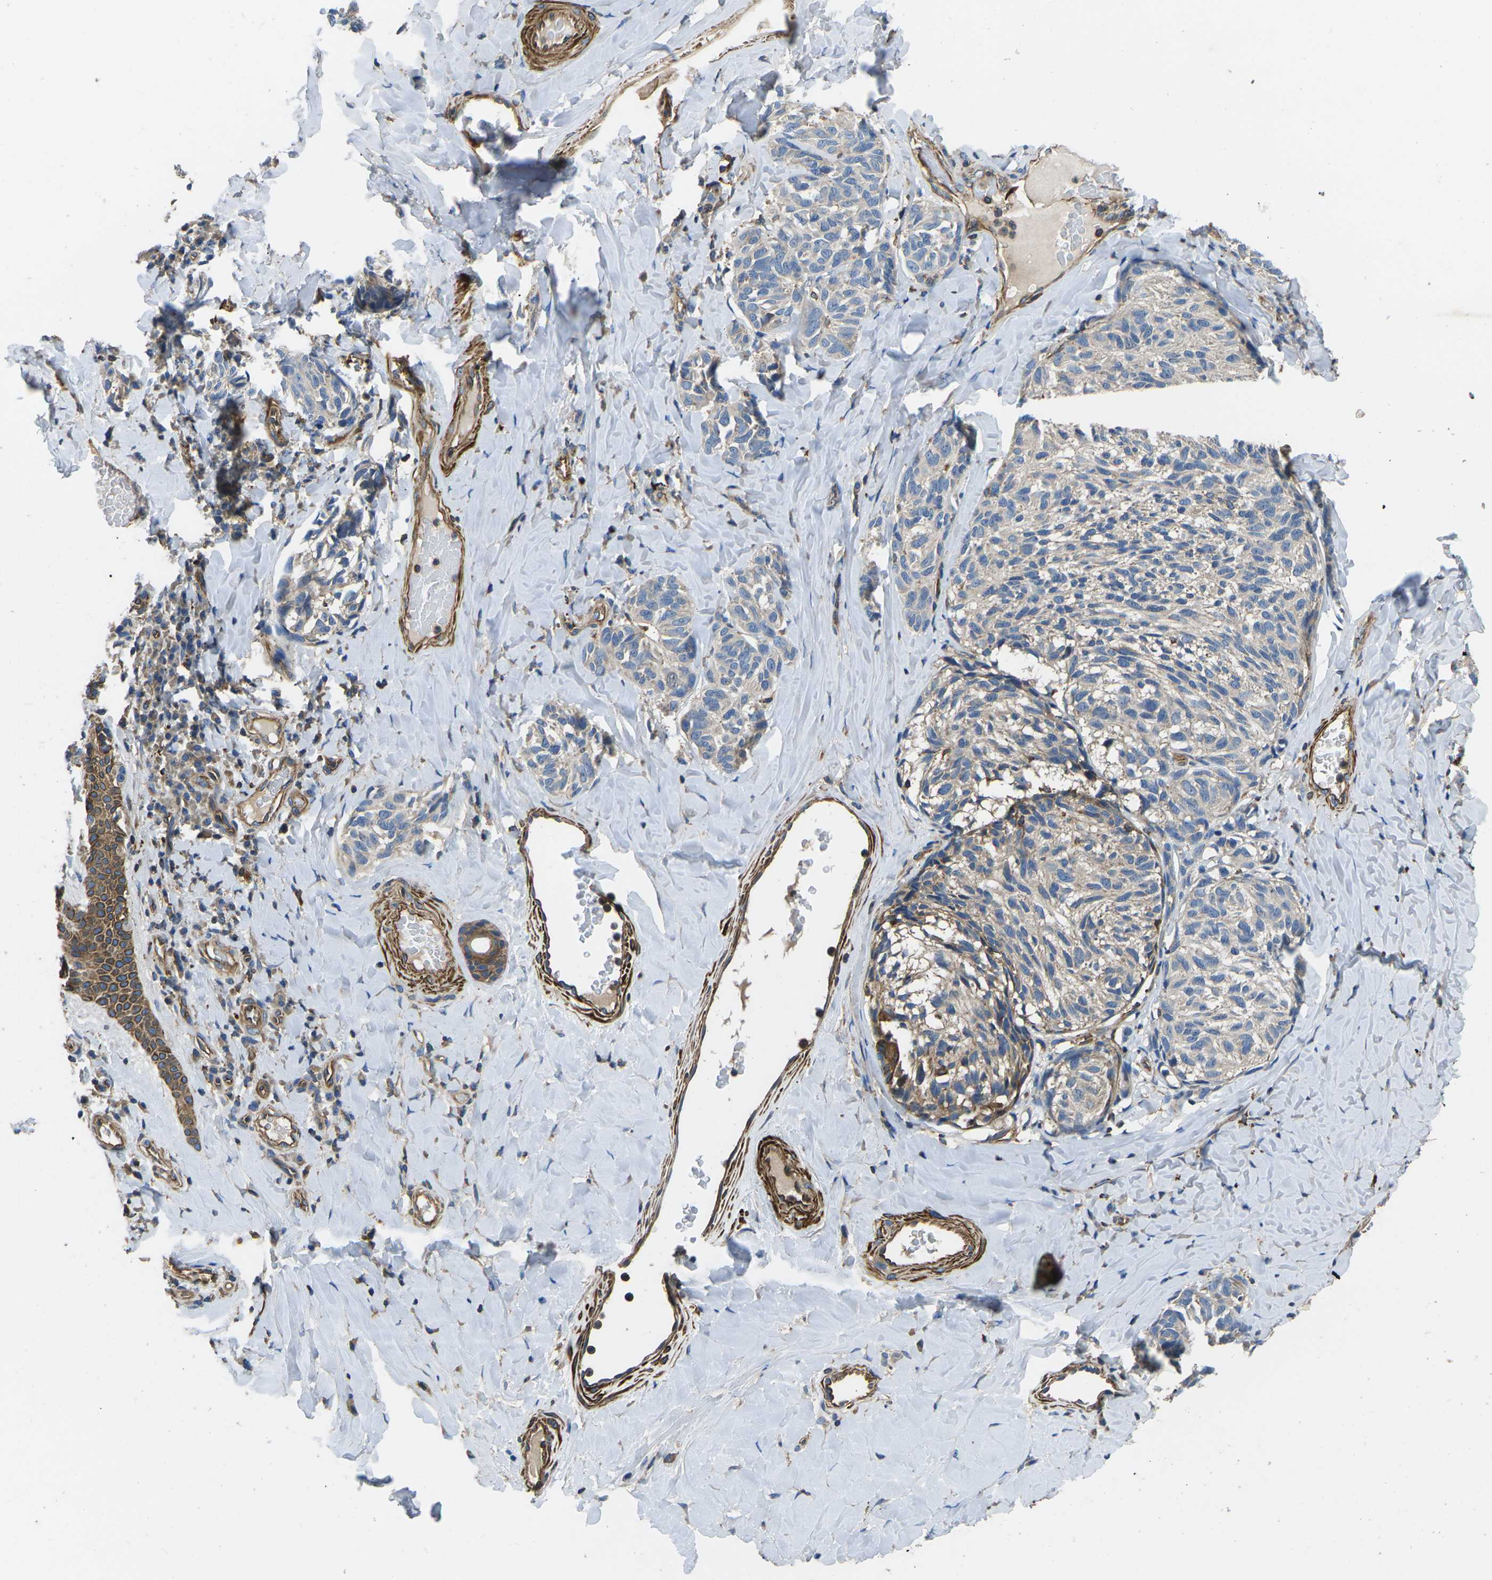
{"staining": {"intensity": "weak", "quantity": ">75%", "location": "cytoplasmic/membranous"}, "tissue": "melanoma", "cell_type": "Tumor cells", "image_type": "cancer", "snomed": [{"axis": "morphology", "description": "Malignant melanoma, NOS"}, {"axis": "topography", "description": "Skin"}], "caption": "A low amount of weak cytoplasmic/membranous staining is seen in approximately >75% of tumor cells in melanoma tissue.", "gene": "KCNJ15", "patient": {"sex": "female", "age": 73}}